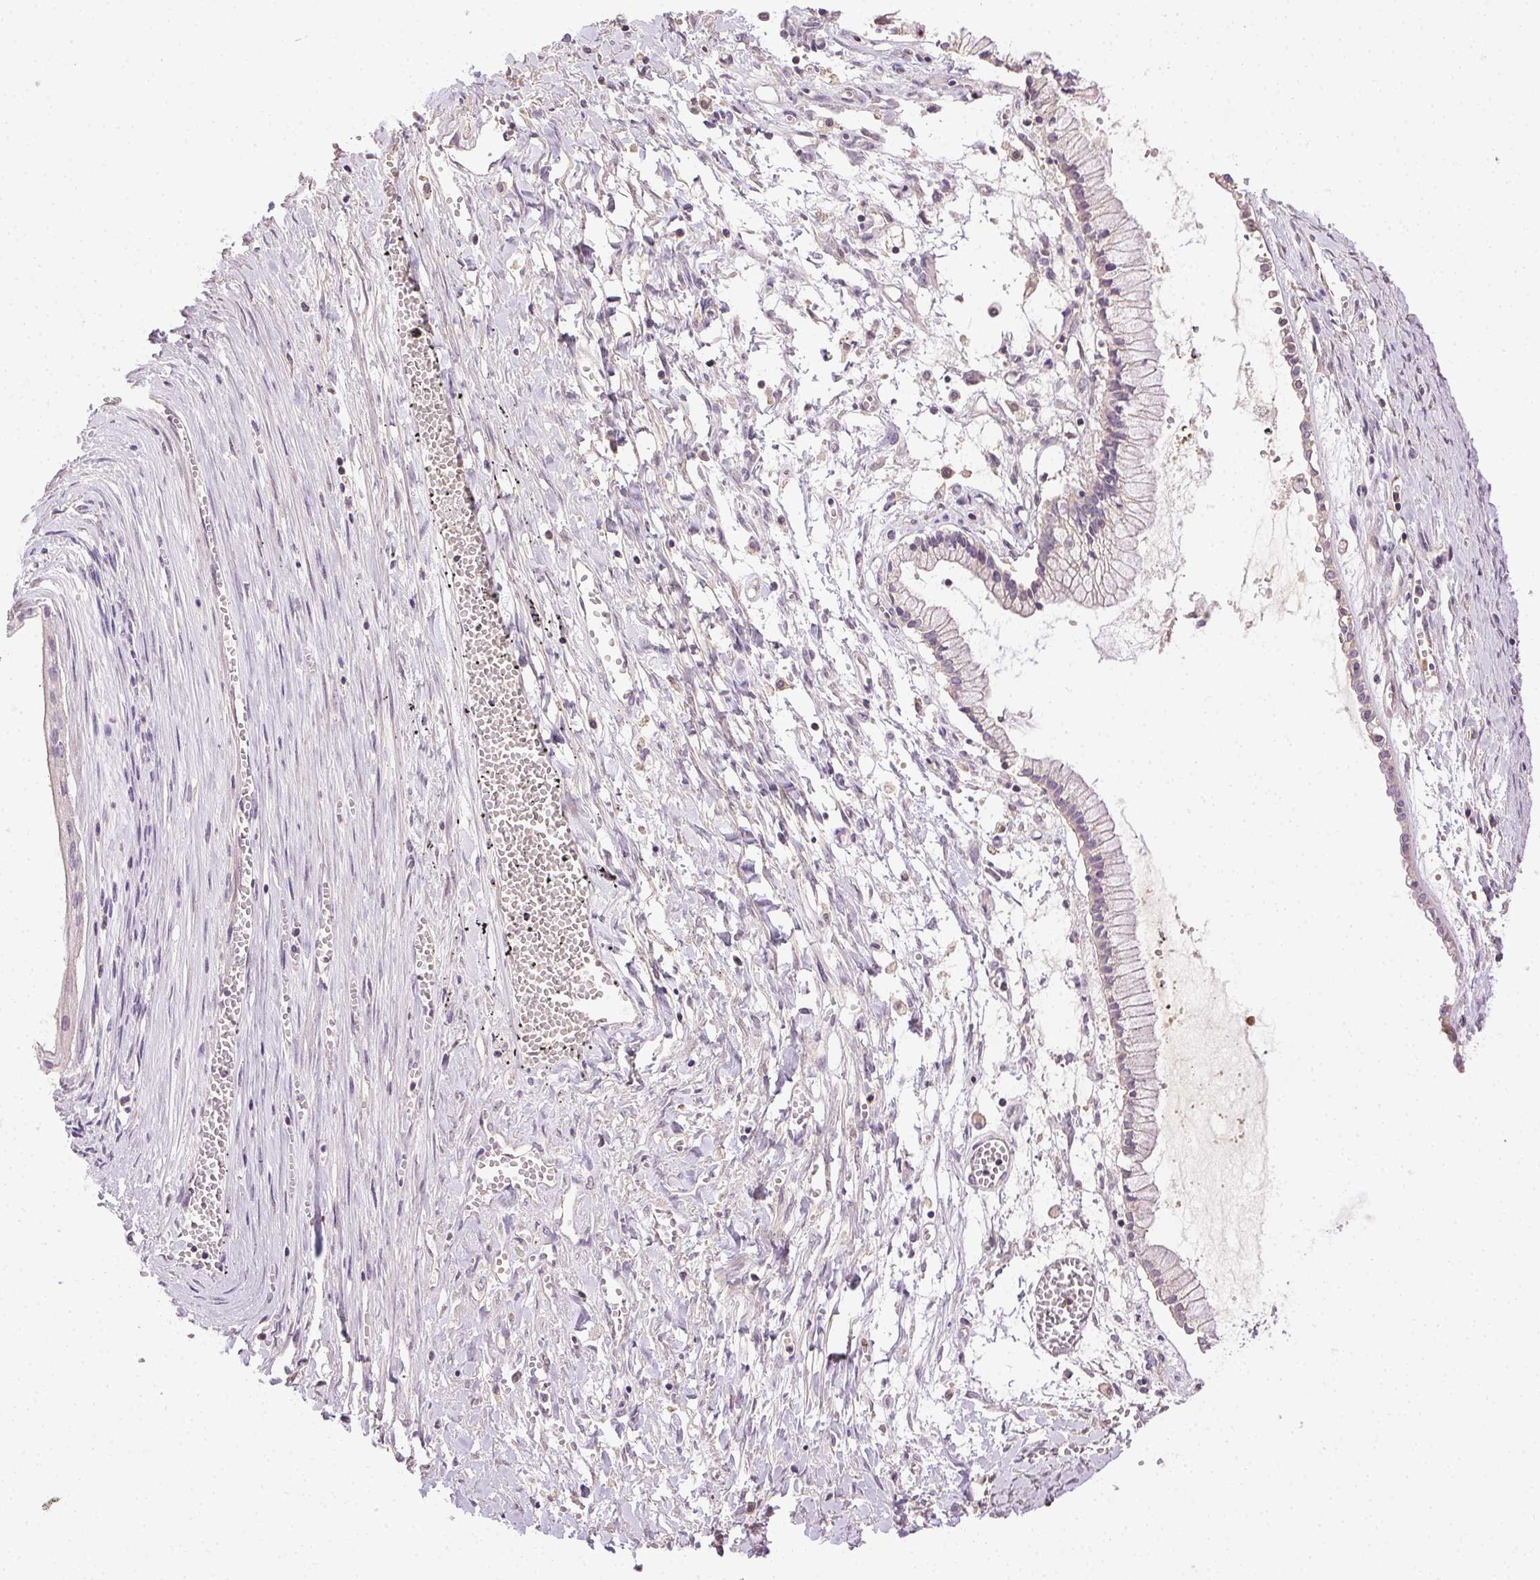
{"staining": {"intensity": "negative", "quantity": "none", "location": "none"}, "tissue": "ovarian cancer", "cell_type": "Tumor cells", "image_type": "cancer", "snomed": [{"axis": "morphology", "description": "Cystadenocarcinoma, mucinous, NOS"}, {"axis": "topography", "description": "Ovary"}], "caption": "There is no significant staining in tumor cells of ovarian mucinous cystadenocarcinoma.", "gene": "BPIFB2", "patient": {"sex": "female", "age": 67}}